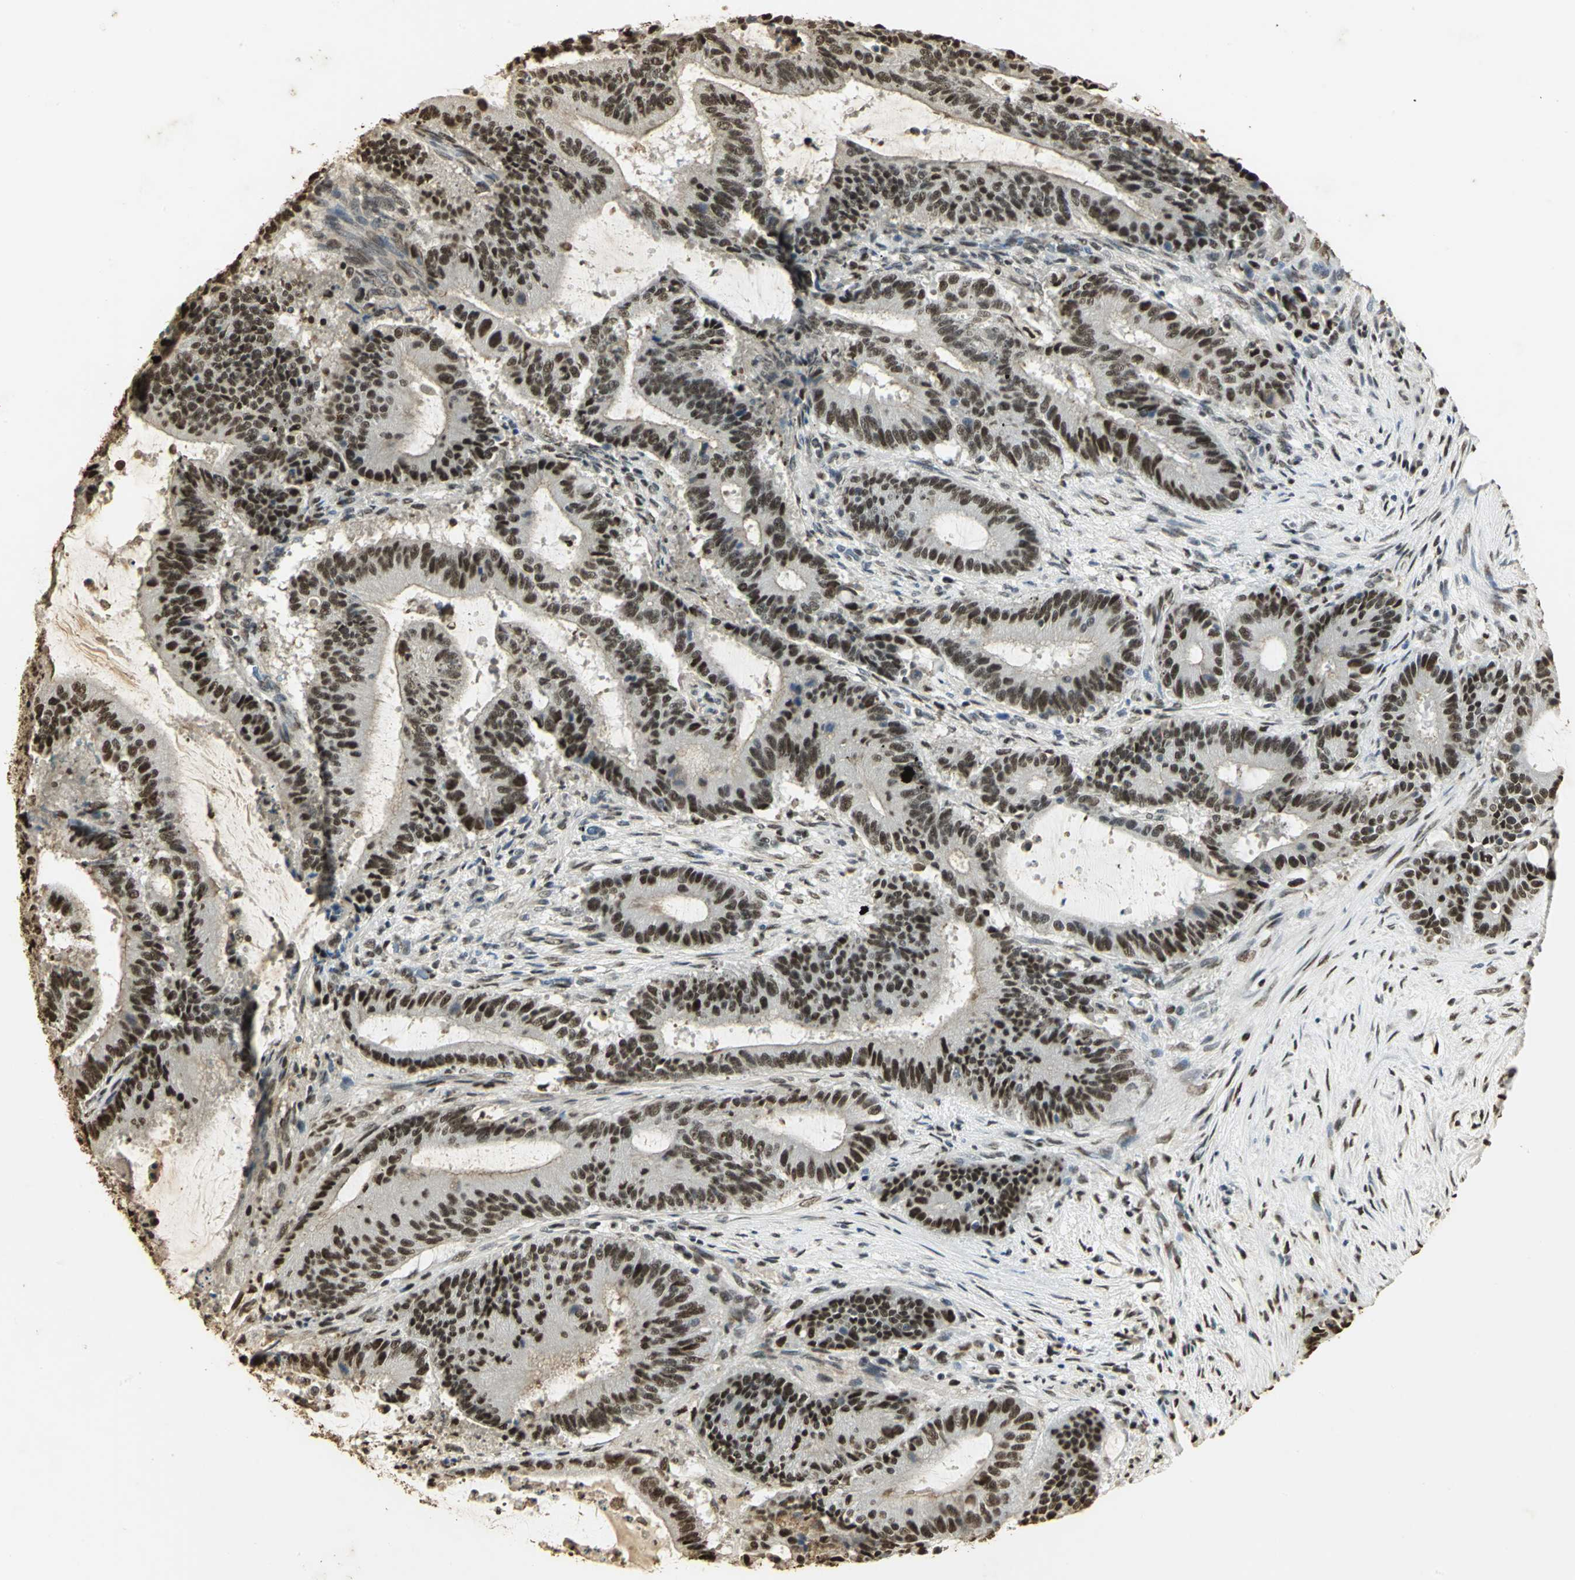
{"staining": {"intensity": "strong", "quantity": ">75%", "location": "nuclear"}, "tissue": "liver cancer", "cell_type": "Tumor cells", "image_type": "cancer", "snomed": [{"axis": "morphology", "description": "Cholangiocarcinoma"}, {"axis": "topography", "description": "Liver"}], "caption": "Immunohistochemical staining of liver cholangiocarcinoma exhibits high levels of strong nuclear positivity in about >75% of tumor cells.", "gene": "SET", "patient": {"sex": "female", "age": 73}}